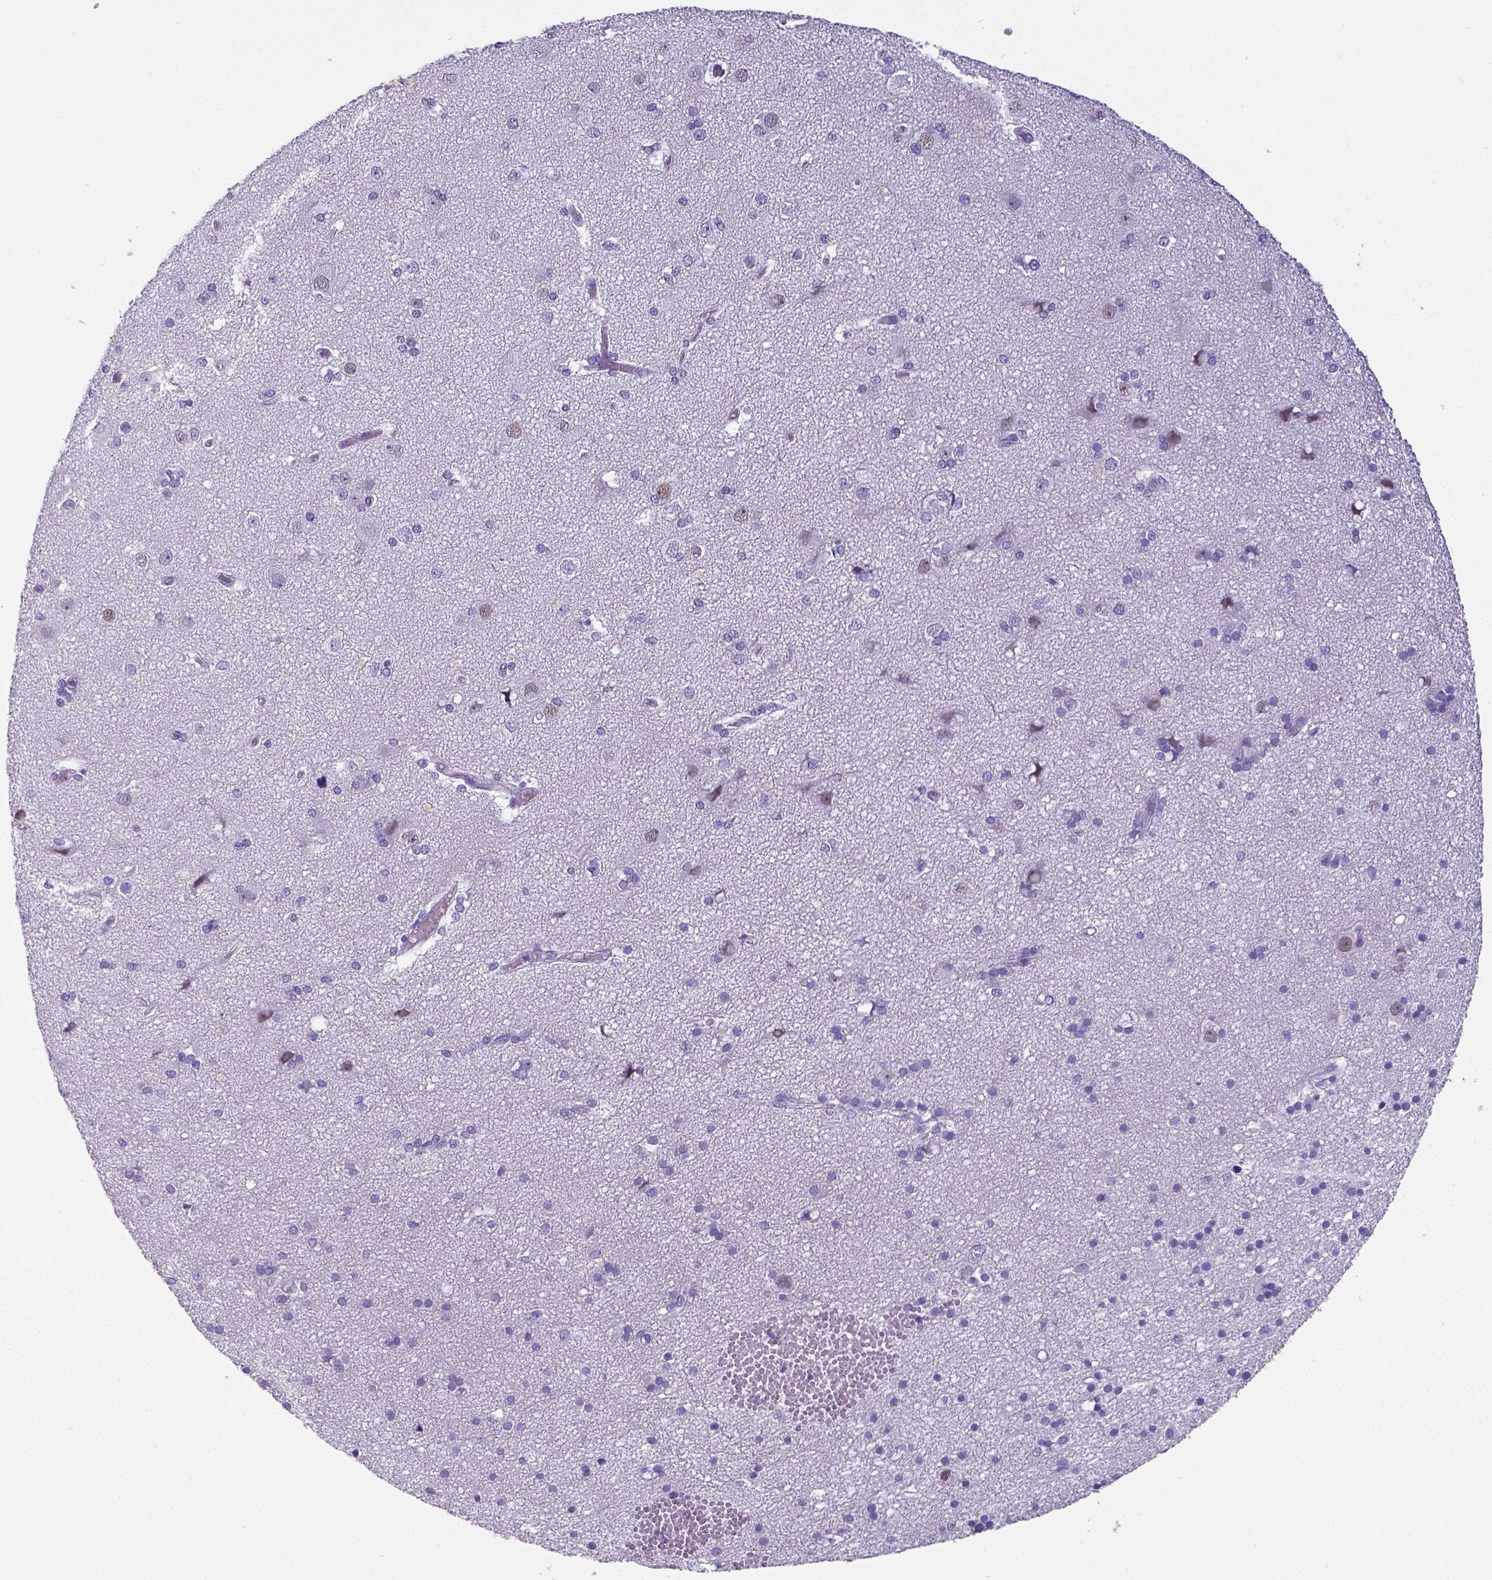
{"staining": {"intensity": "negative", "quantity": "none", "location": "none"}, "tissue": "cerebral cortex", "cell_type": "Endothelial cells", "image_type": "normal", "snomed": [{"axis": "morphology", "description": "Normal tissue, NOS"}, {"axis": "morphology", "description": "Glioma, malignant, High grade"}, {"axis": "topography", "description": "Cerebral cortex"}], "caption": "This is a photomicrograph of immunohistochemistry staining of benign cerebral cortex, which shows no expression in endothelial cells. (Brightfield microscopy of DAB (3,3'-diaminobenzidine) immunohistochemistry (IHC) at high magnification).", "gene": "SATB2", "patient": {"sex": "male", "age": 71}}